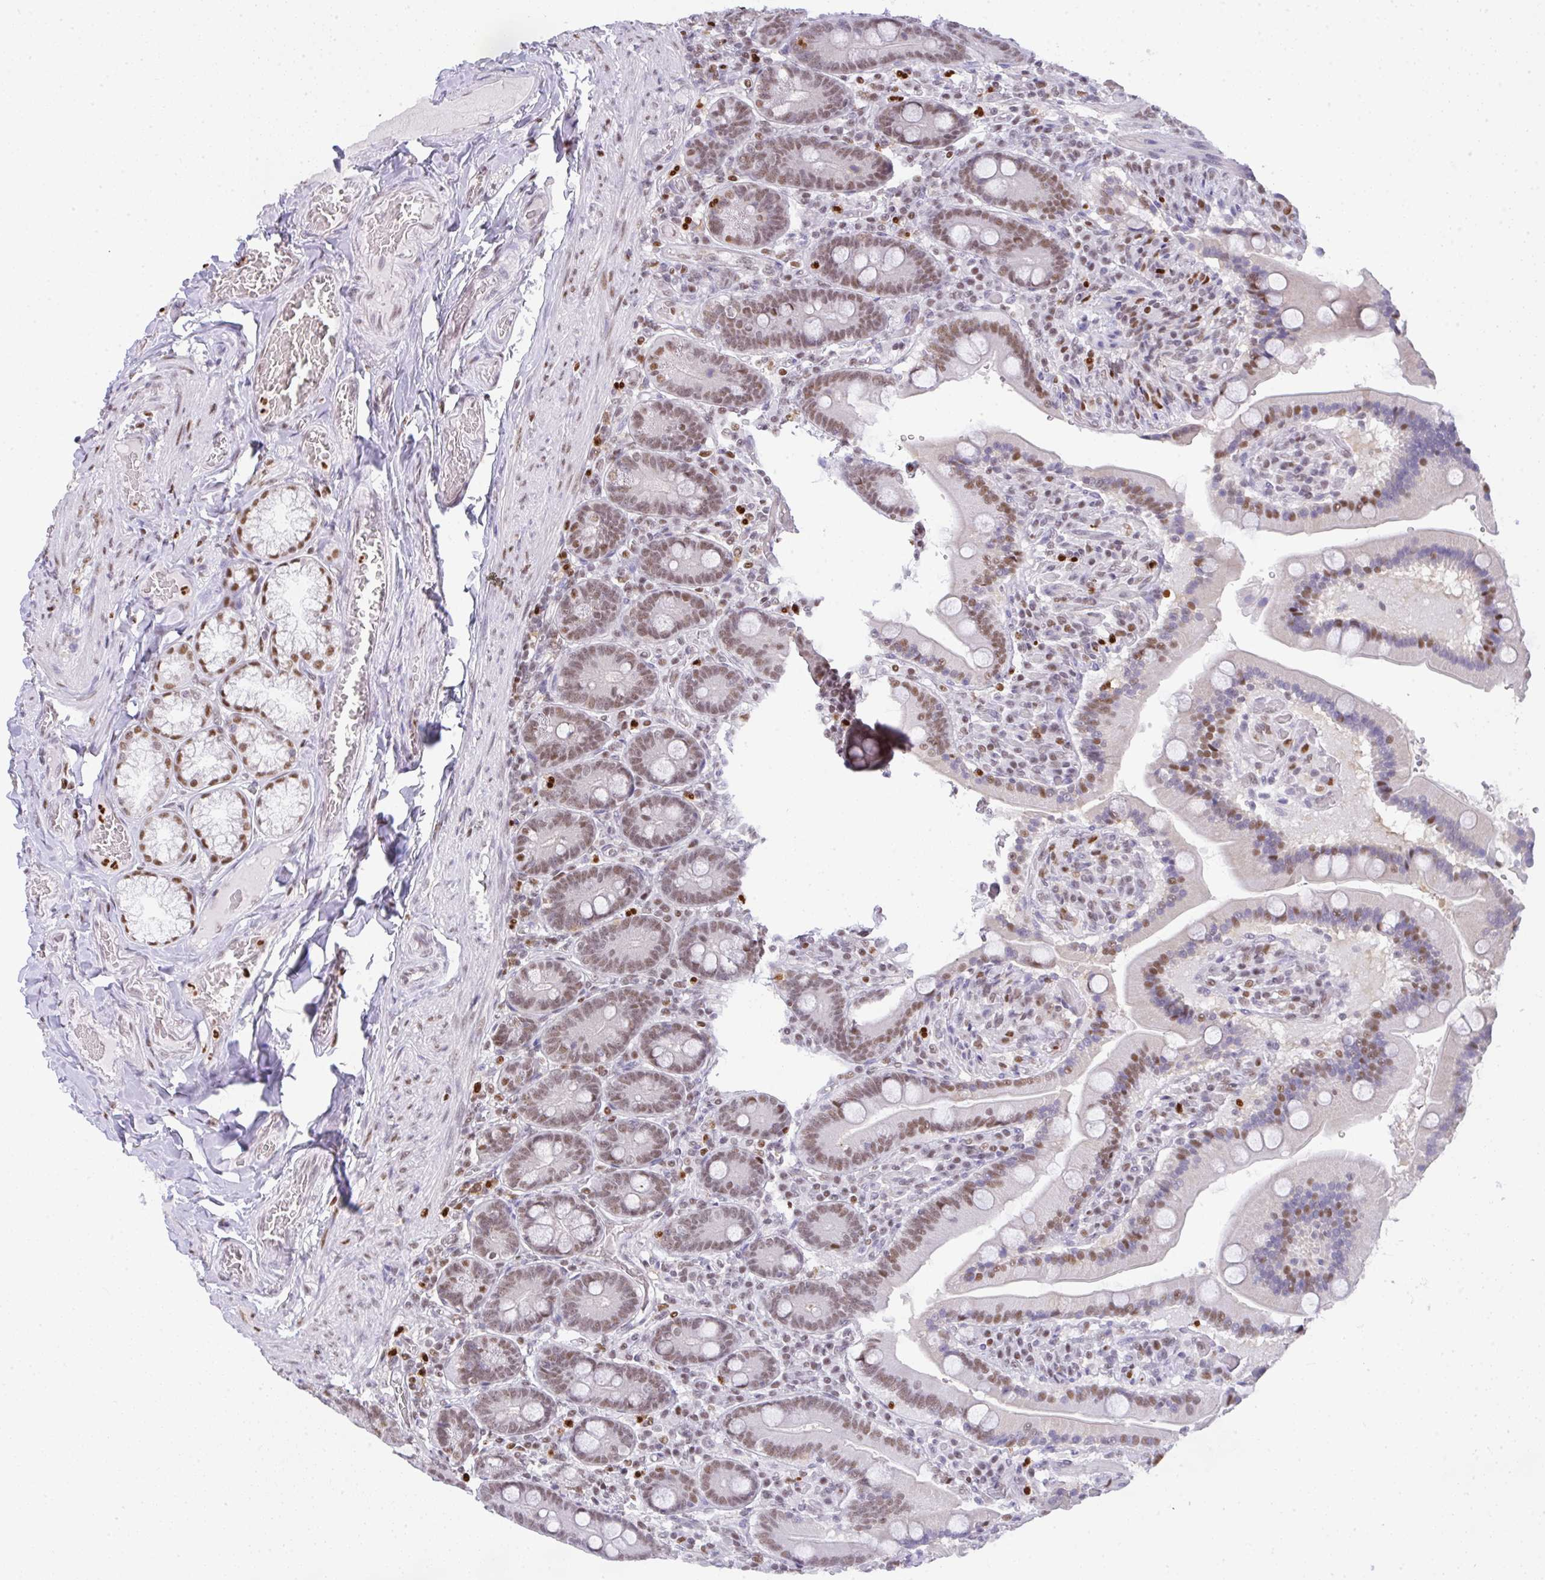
{"staining": {"intensity": "moderate", "quantity": ">75%", "location": "nuclear"}, "tissue": "duodenum", "cell_type": "Glandular cells", "image_type": "normal", "snomed": [{"axis": "morphology", "description": "Normal tissue, NOS"}, {"axis": "topography", "description": "Duodenum"}], "caption": "Immunohistochemical staining of normal duodenum demonstrates medium levels of moderate nuclear staining in about >75% of glandular cells.", "gene": "BBX", "patient": {"sex": "female", "age": 62}}